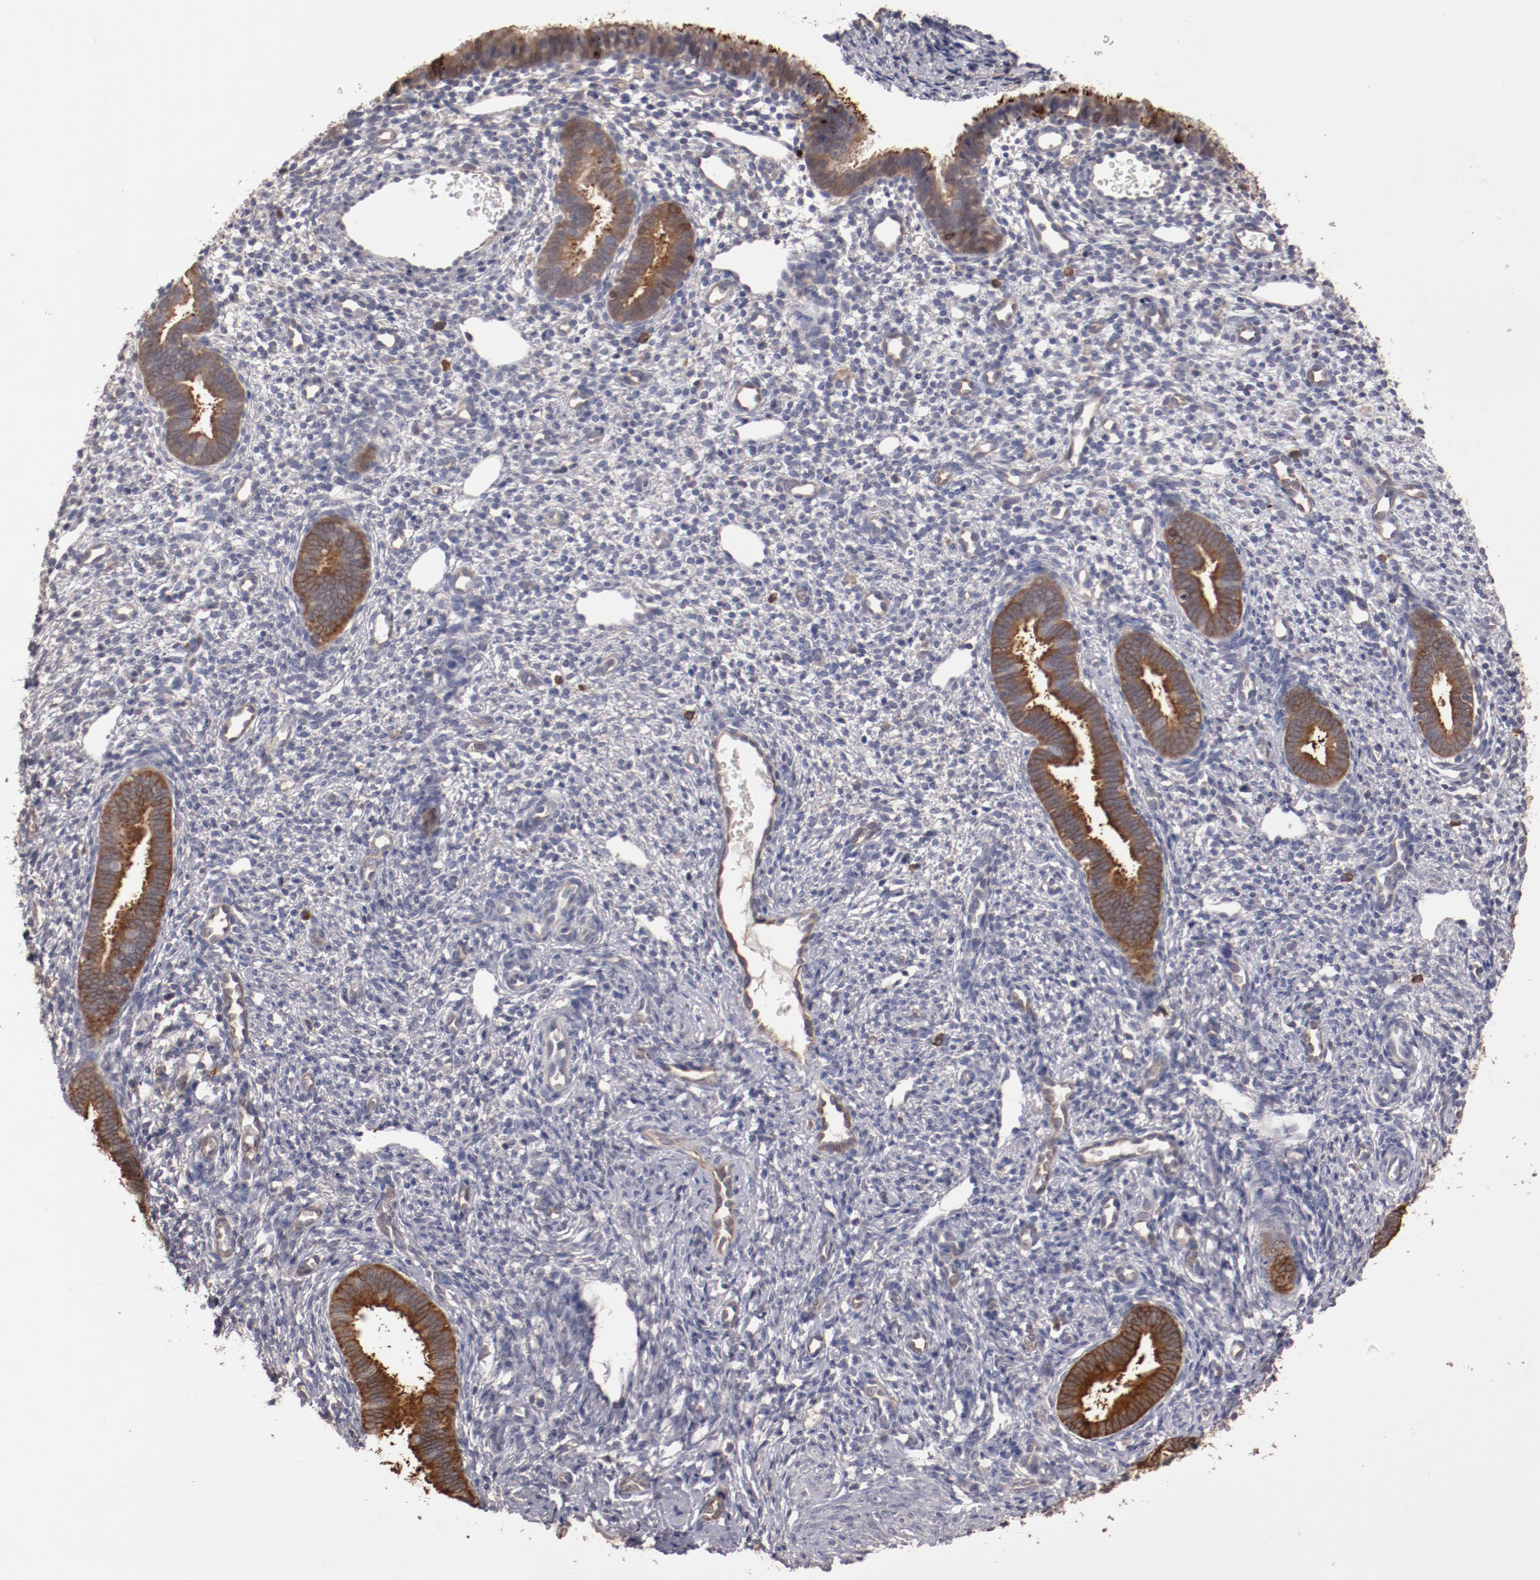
{"staining": {"intensity": "negative", "quantity": "none", "location": "none"}, "tissue": "endometrium", "cell_type": "Cells in endometrial stroma", "image_type": "normal", "snomed": [{"axis": "morphology", "description": "Normal tissue, NOS"}, {"axis": "topography", "description": "Endometrium"}], "caption": "Immunohistochemistry histopathology image of unremarkable endometrium stained for a protein (brown), which exhibits no positivity in cells in endometrial stroma.", "gene": "LRRC75B", "patient": {"sex": "female", "age": 27}}